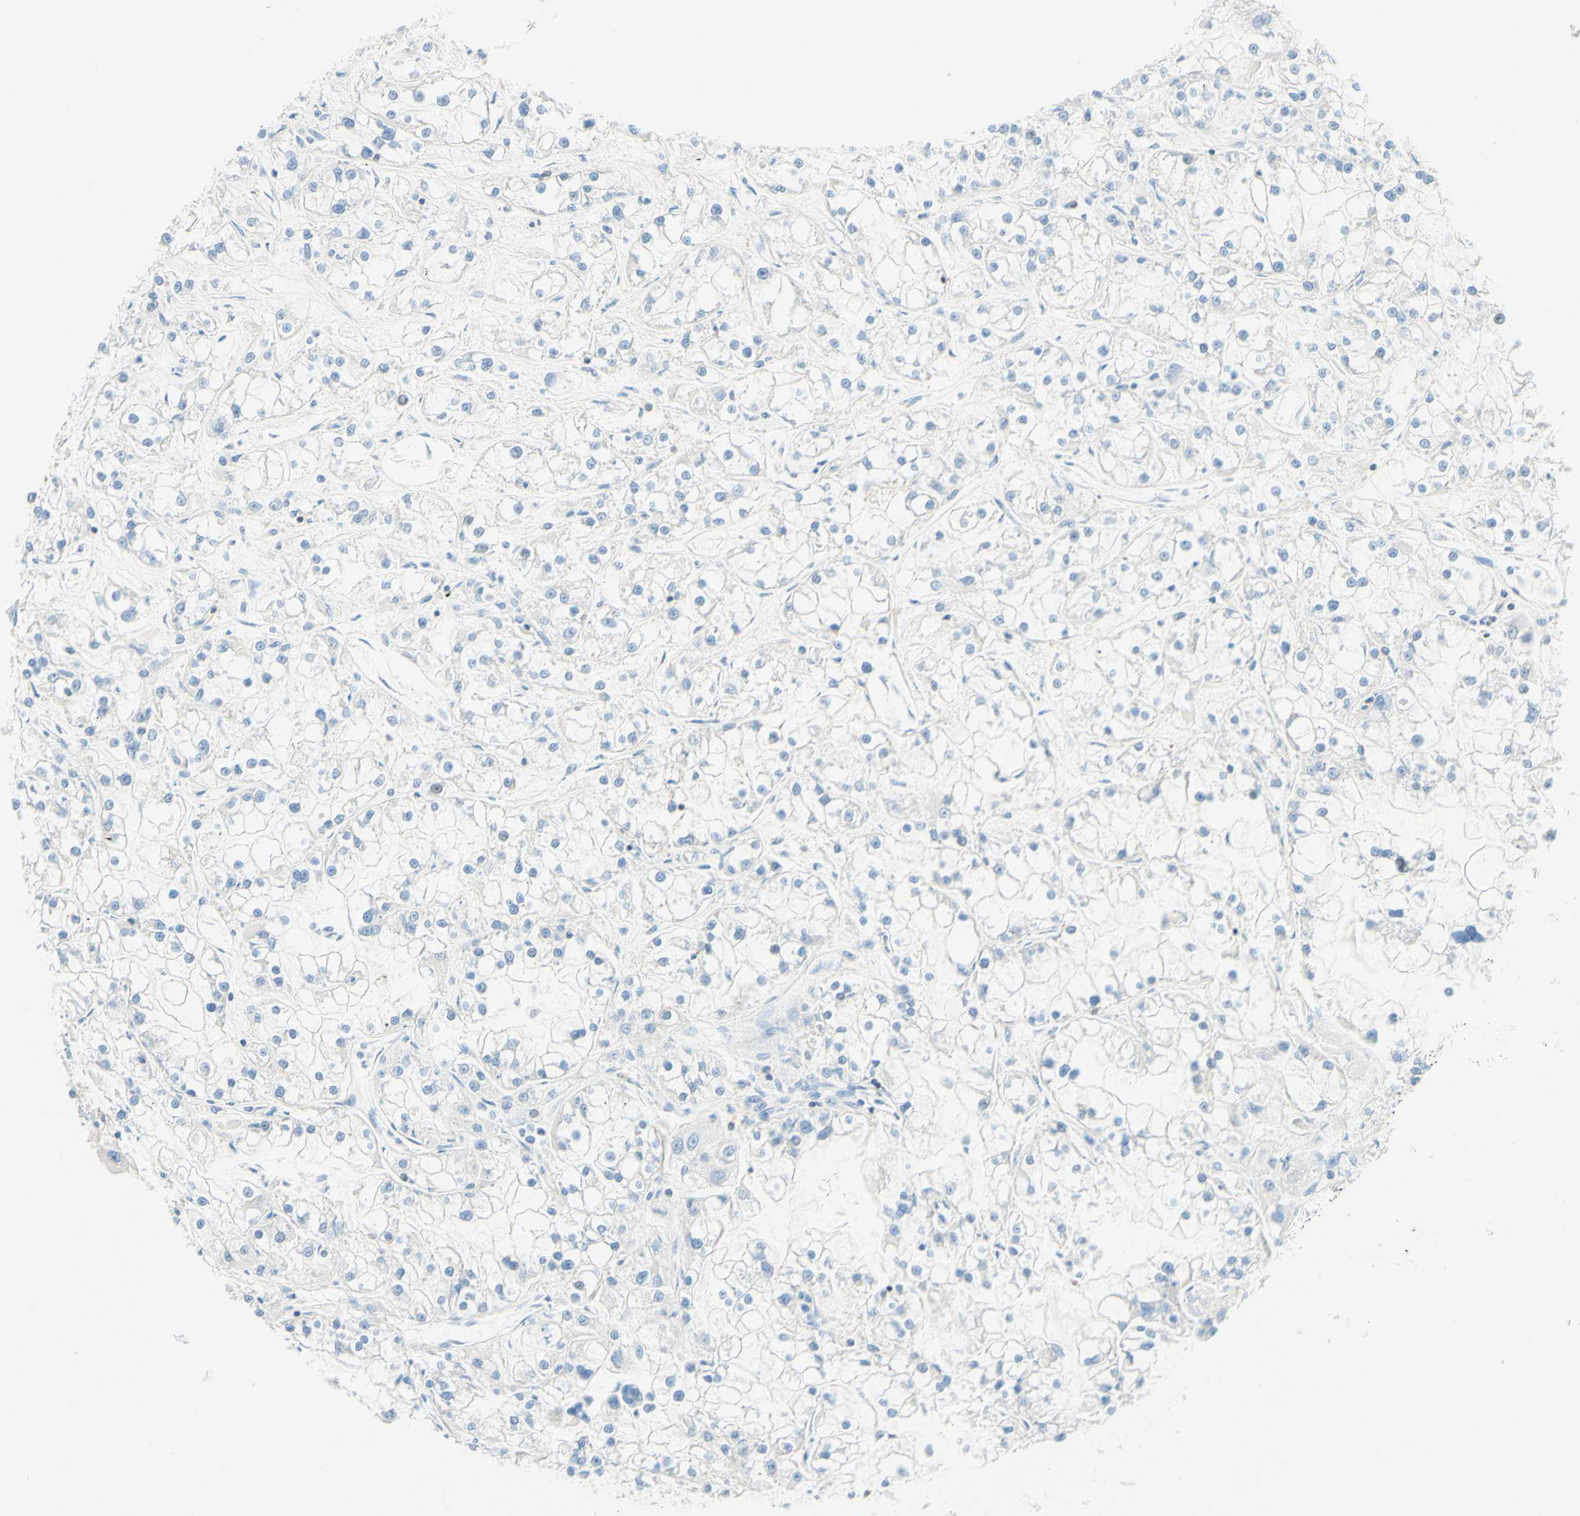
{"staining": {"intensity": "negative", "quantity": "none", "location": "none"}, "tissue": "renal cancer", "cell_type": "Tumor cells", "image_type": "cancer", "snomed": [{"axis": "morphology", "description": "Adenocarcinoma, NOS"}, {"axis": "topography", "description": "Kidney"}], "caption": "Tumor cells show no significant protein positivity in renal cancer (adenocarcinoma).", "gene": "LAT", "patient": {"sex": "female", "age": 52}}